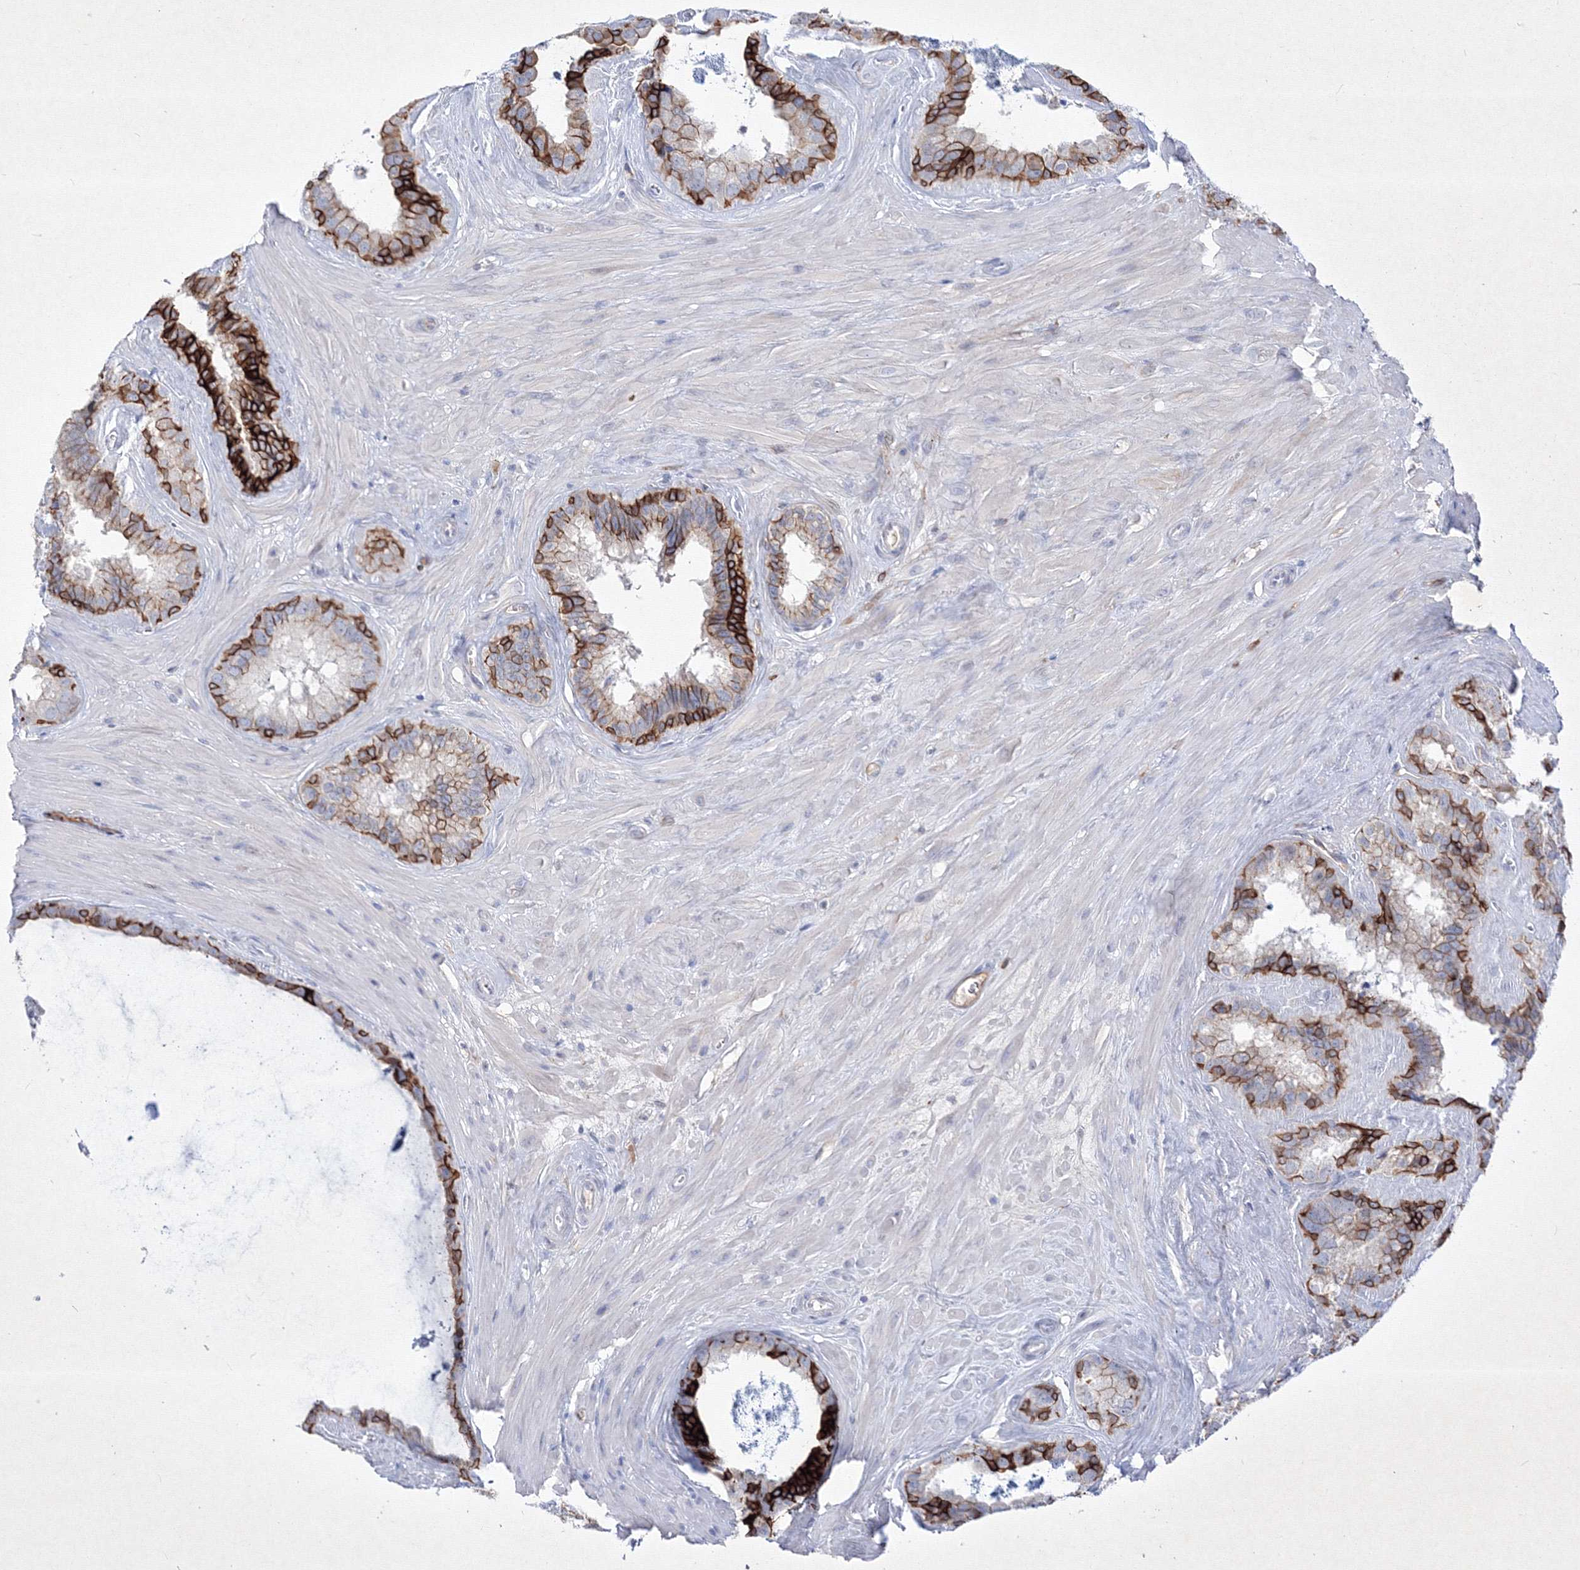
{"staining": {"intensity": "strong", "quantity": "25%-75%", "location": "cytoplasmic/membranous"}, "tissue": "seminal vesicle", "cell_type": "Glandular cells", "image_type": "normal", "snomed": [{"axis": "morphology", "description": "Normal tissue, NOS"}, {"axis": "topography", "description": "Prostate"}, {"axis": "topography", "description": "Seminal veicle"}], "caption": "Strong cytoplasmic/membranous protein positivity is appreciated in approximately 25%-75% of glandular cells in seminal vesicle. Ihc stains the protein of interest in brown and the nuclei are stained blue.", "gene": "TMEM139", "patient": {"sex": "male", "age": 59}}